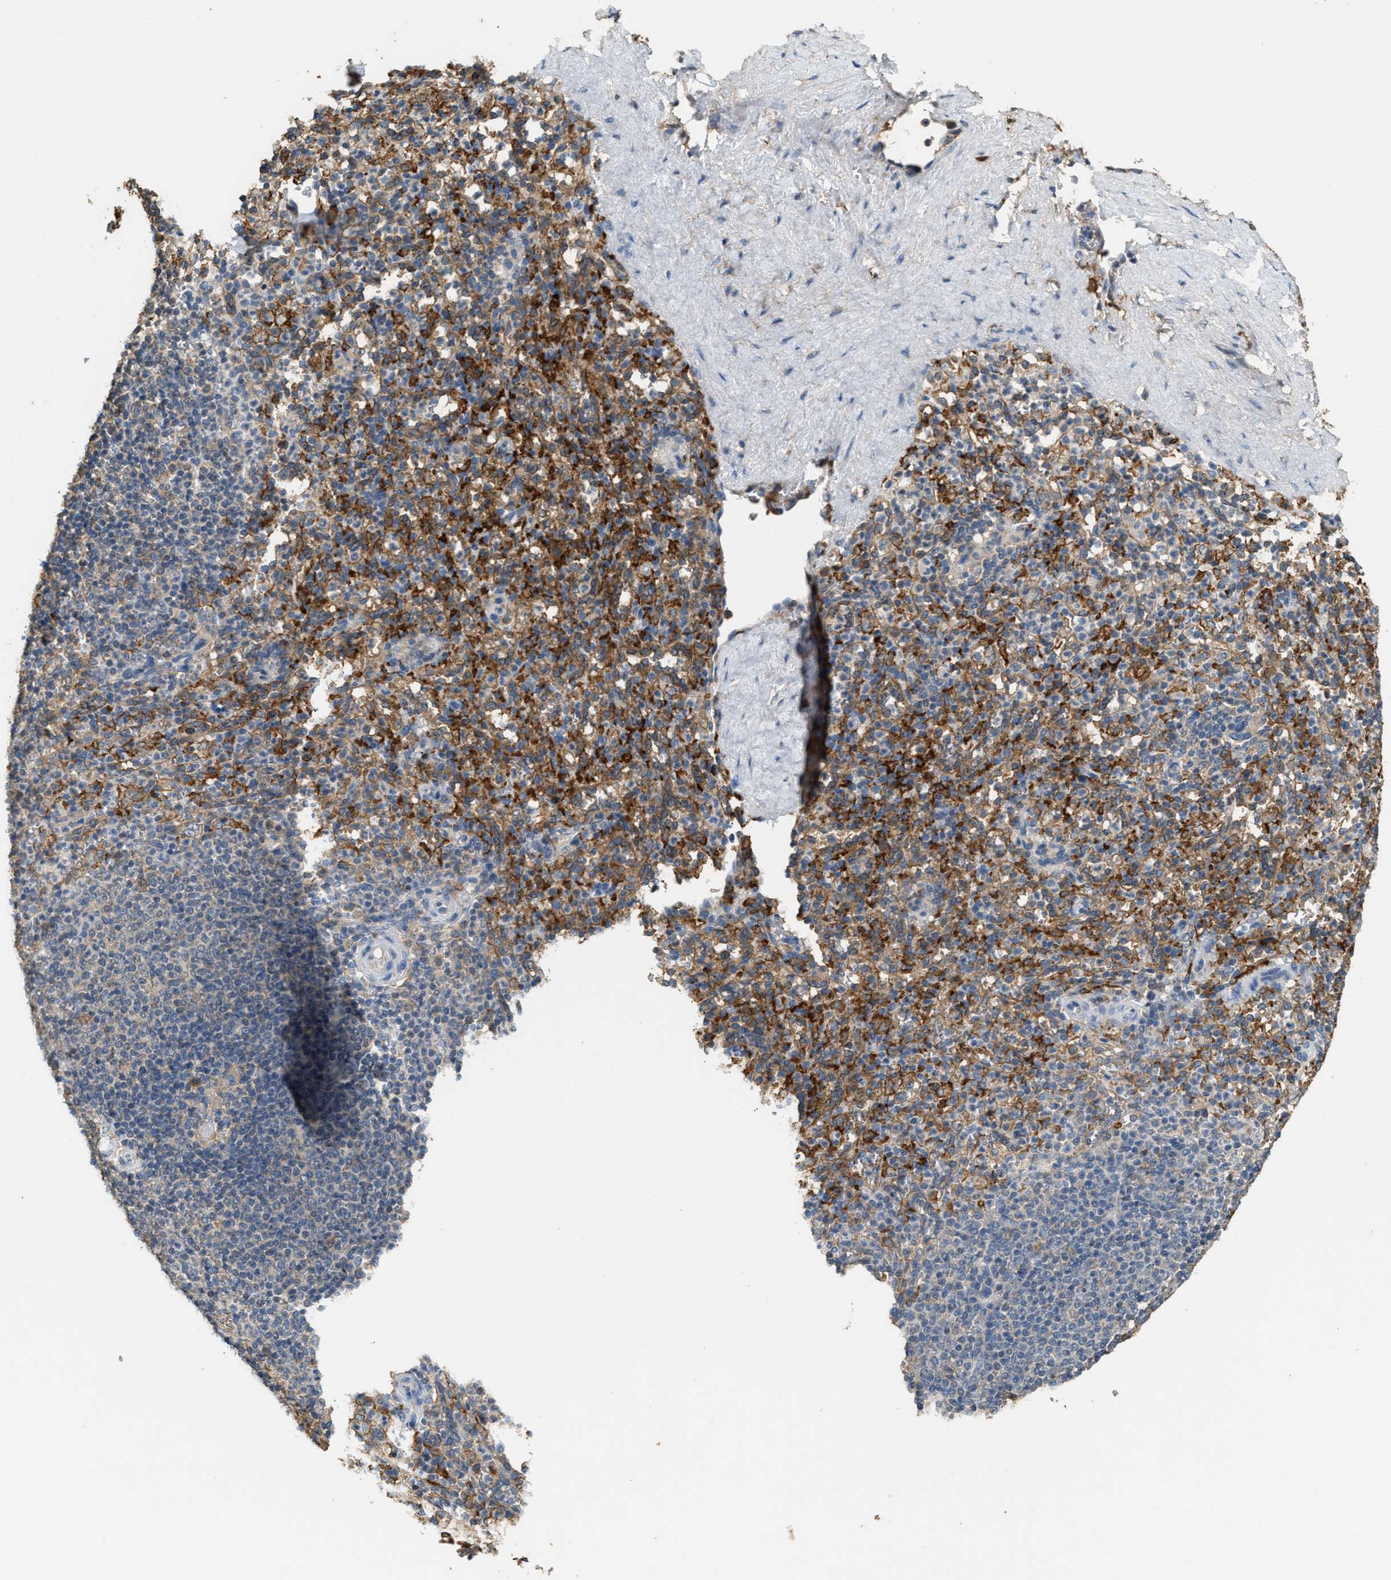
{"staining": {"intensity": "moderate", "quantity": ">75%", "location": "cytoplasmic/membranous"}, "tissue": "spleen", "cell_type": "Cells in red pulp", "image_type": "normal", "snomed": [{"axis": "morphology", "description": "Normal tissue, NOS"}, {"axis": "topography", "description": "Spleen"}], "caption": "High-power microscopy captured an IHC image of unremarkable spleen, revealing moderate cytoplasmic/membranous staining in about >75% of cells in red pulp.", "gene": "GCN1", "patient": {"sex": "male", "age": 36}}